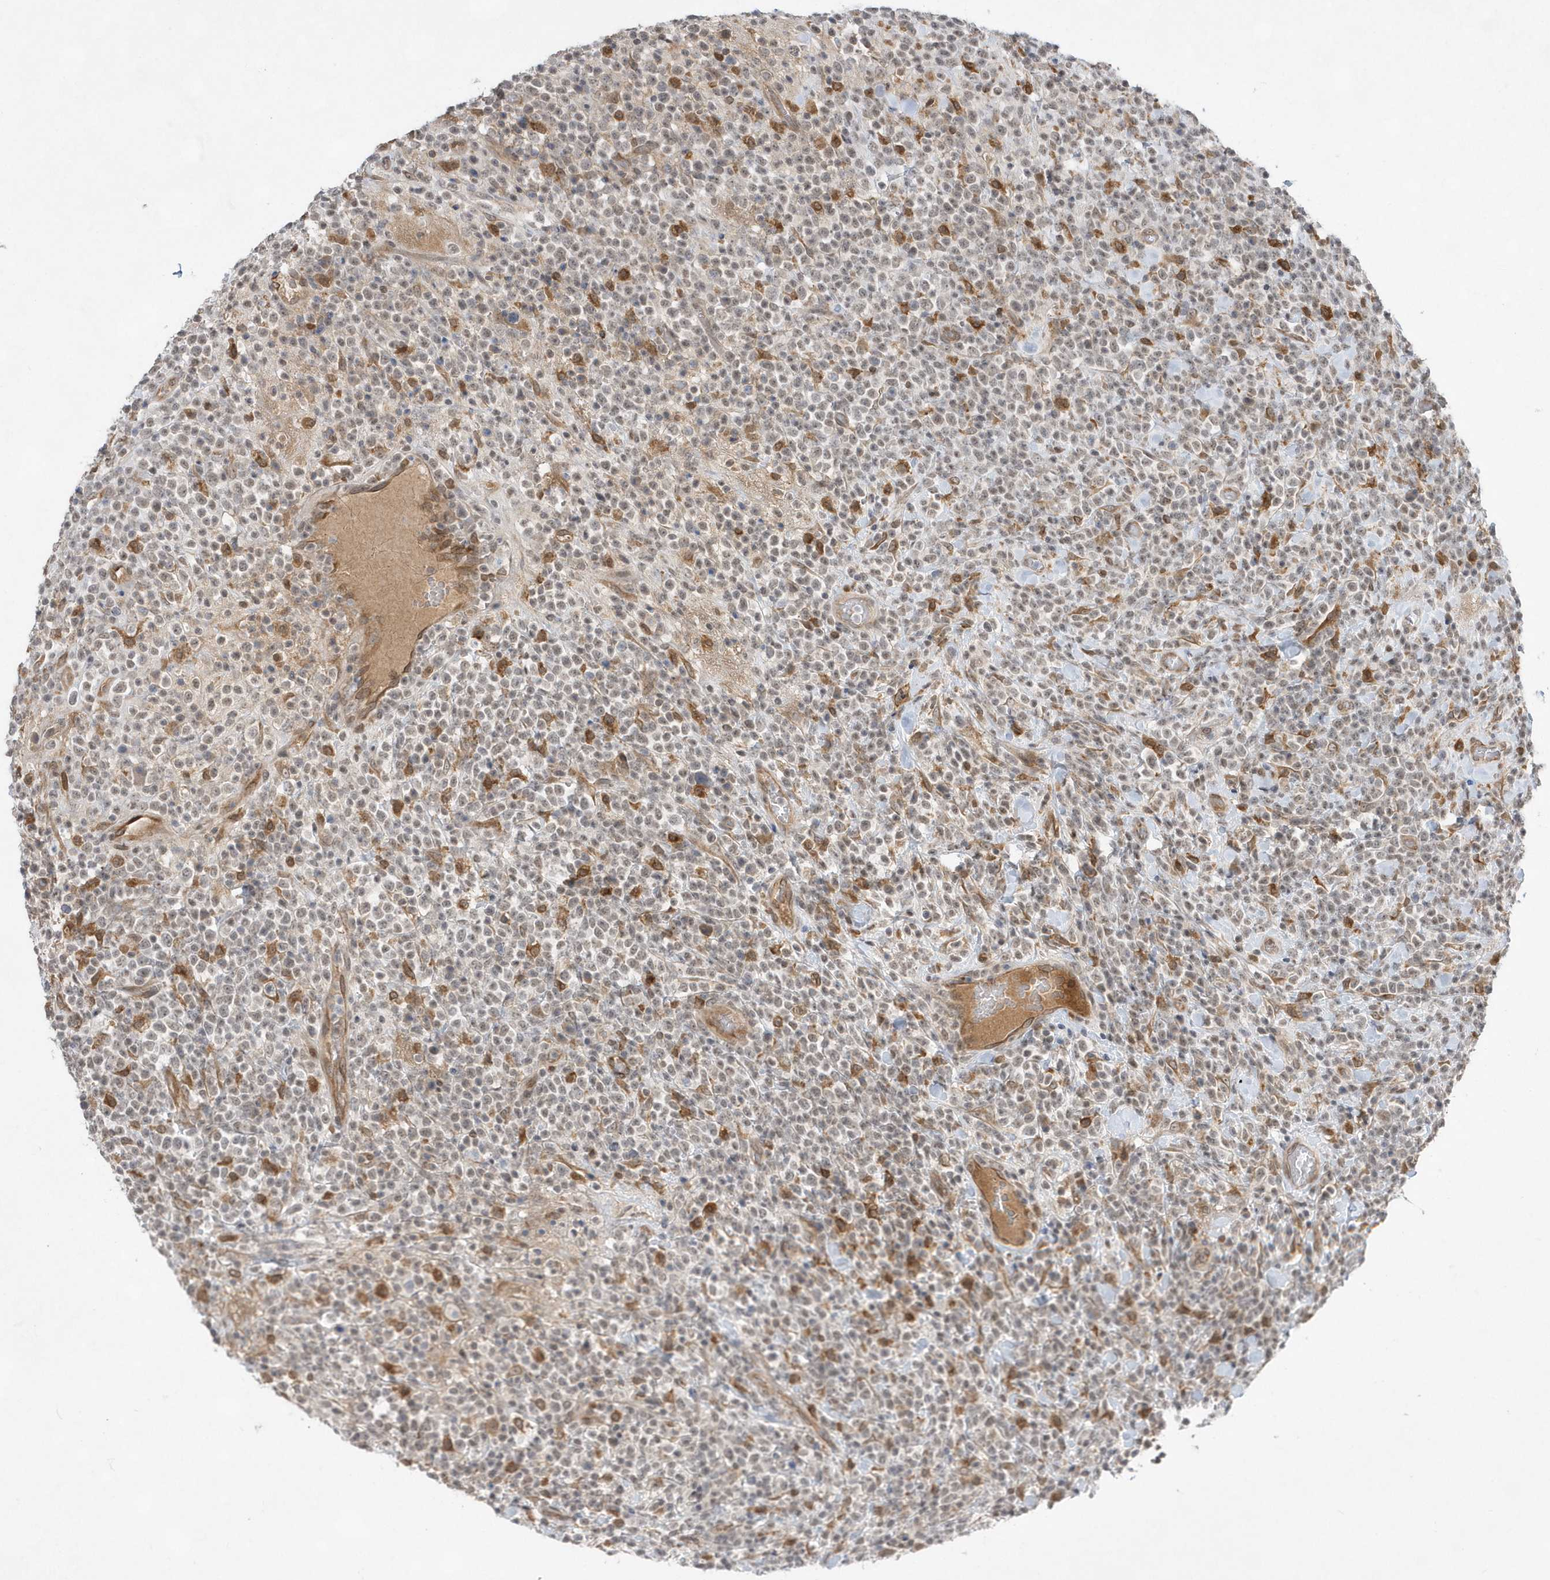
{"staining": {"intensity": "weak", "quantity": "25%-75%", "location": "nuclear"}, "tissue": "lymphoma", "cell_type": "Tumor cells", "image_type": "cancer", "snomed": [{"axis": "morphology", "description": "Malignant lymphoma, non-Hodgkin's type, High grade"}, {"axis": "topography", "description": "Colon"}], "caption": "Brown immunohistochemical staining in human lymphoma shows weak nuclear expression in approximately 25%-75% of tumor cells.", "gene": "TMEM132B", "patient": {"sex": "female", "age": 53}}